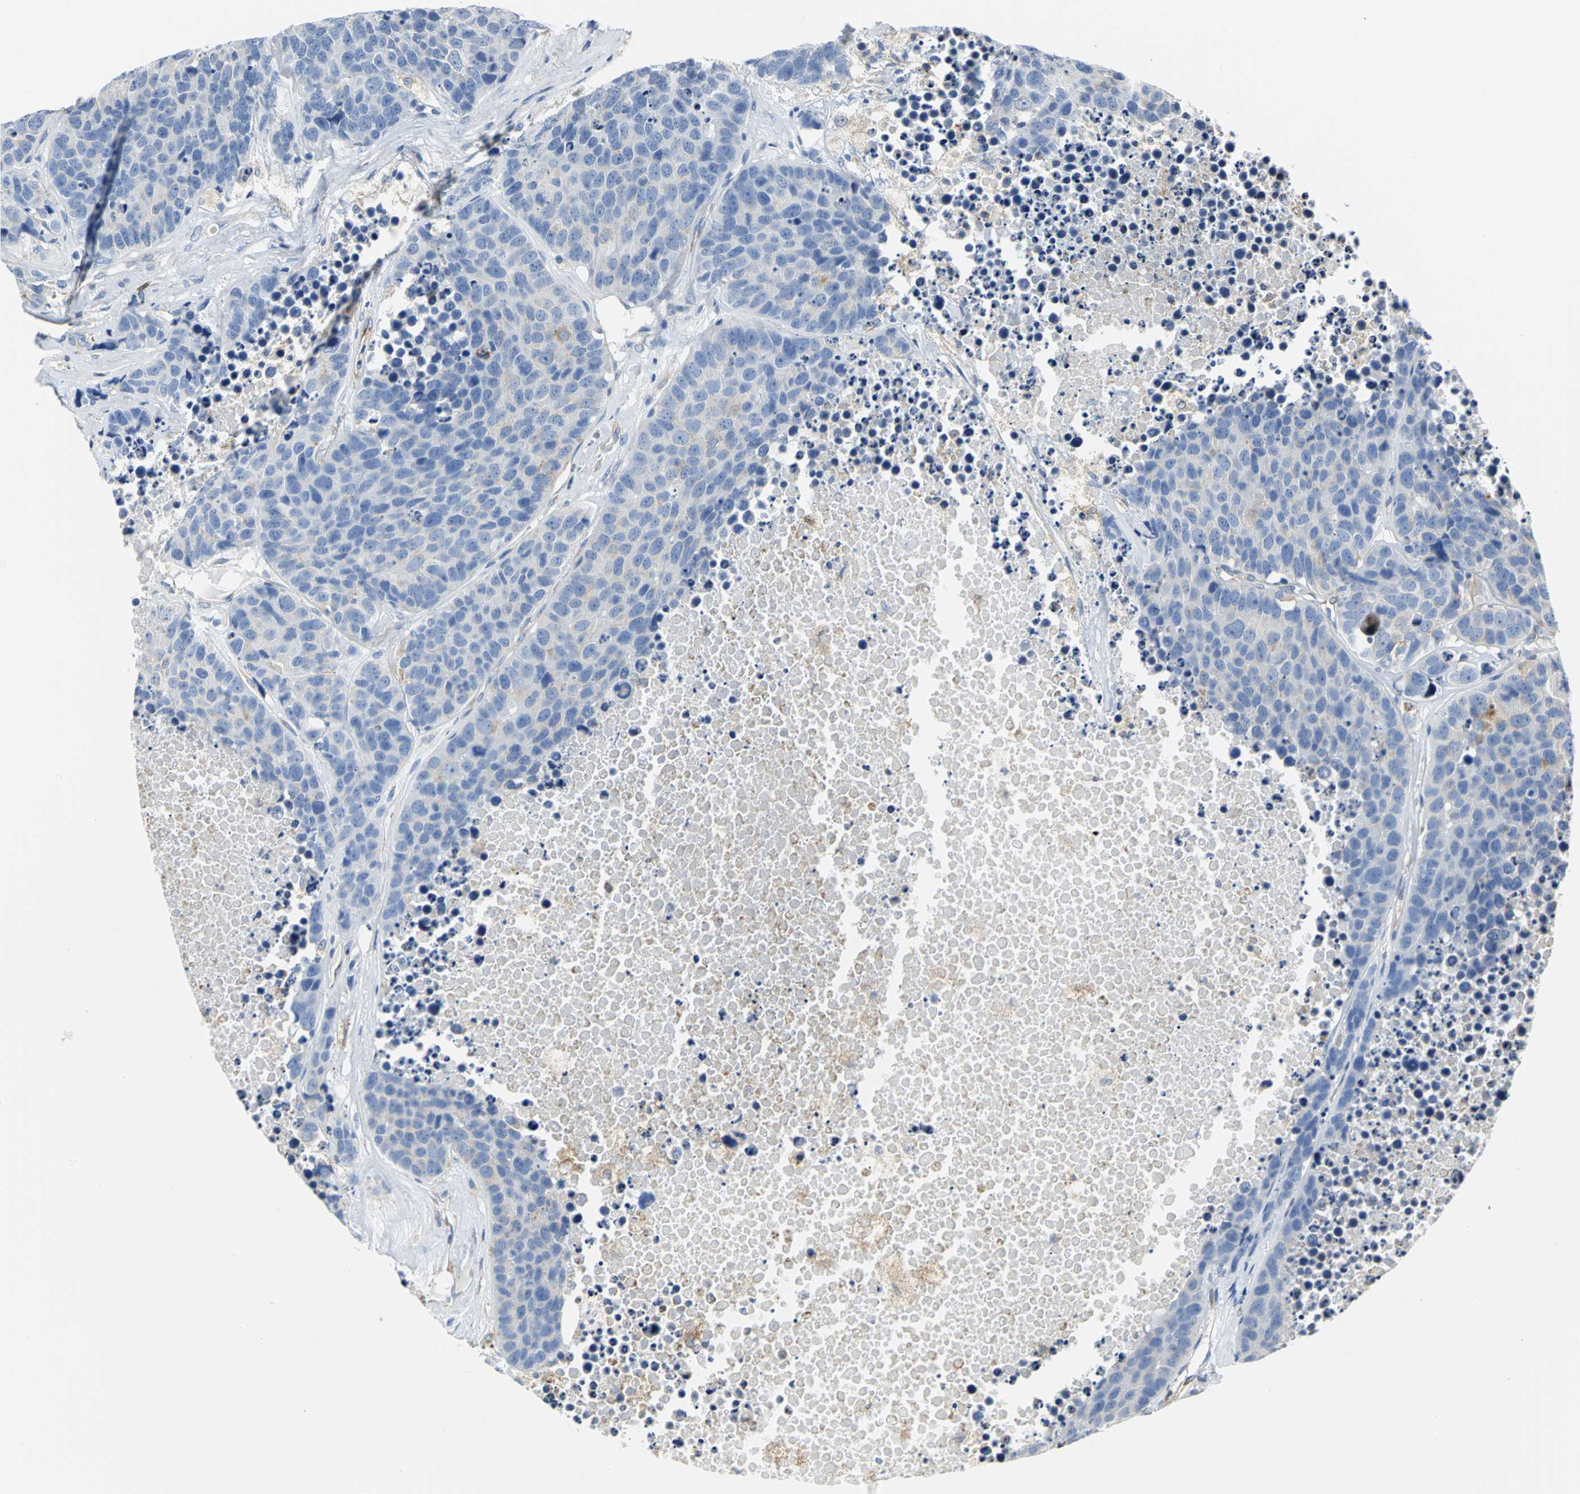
{"staining": {"intensity": "weak", "quantity": "<25%", "location": "cytoplasmic/membranous"}, "tissue": "carcinoid", "cell_type": "Tumor cells", "image_type": "cancer", "snomed": [{"axis": "morphology", "description": "Carcinoid, malignant, NOS"}, {"axis": "topography", "description": "Lung"}], "caption": "Immunohistochemical staining of human carcinoid exhibits no significant staining in tumor cells. (DAB immunohistochemistry (IHC), high magnification).", "gene": "GNRH2", "patient": {"sex": "male", "age": 60}}